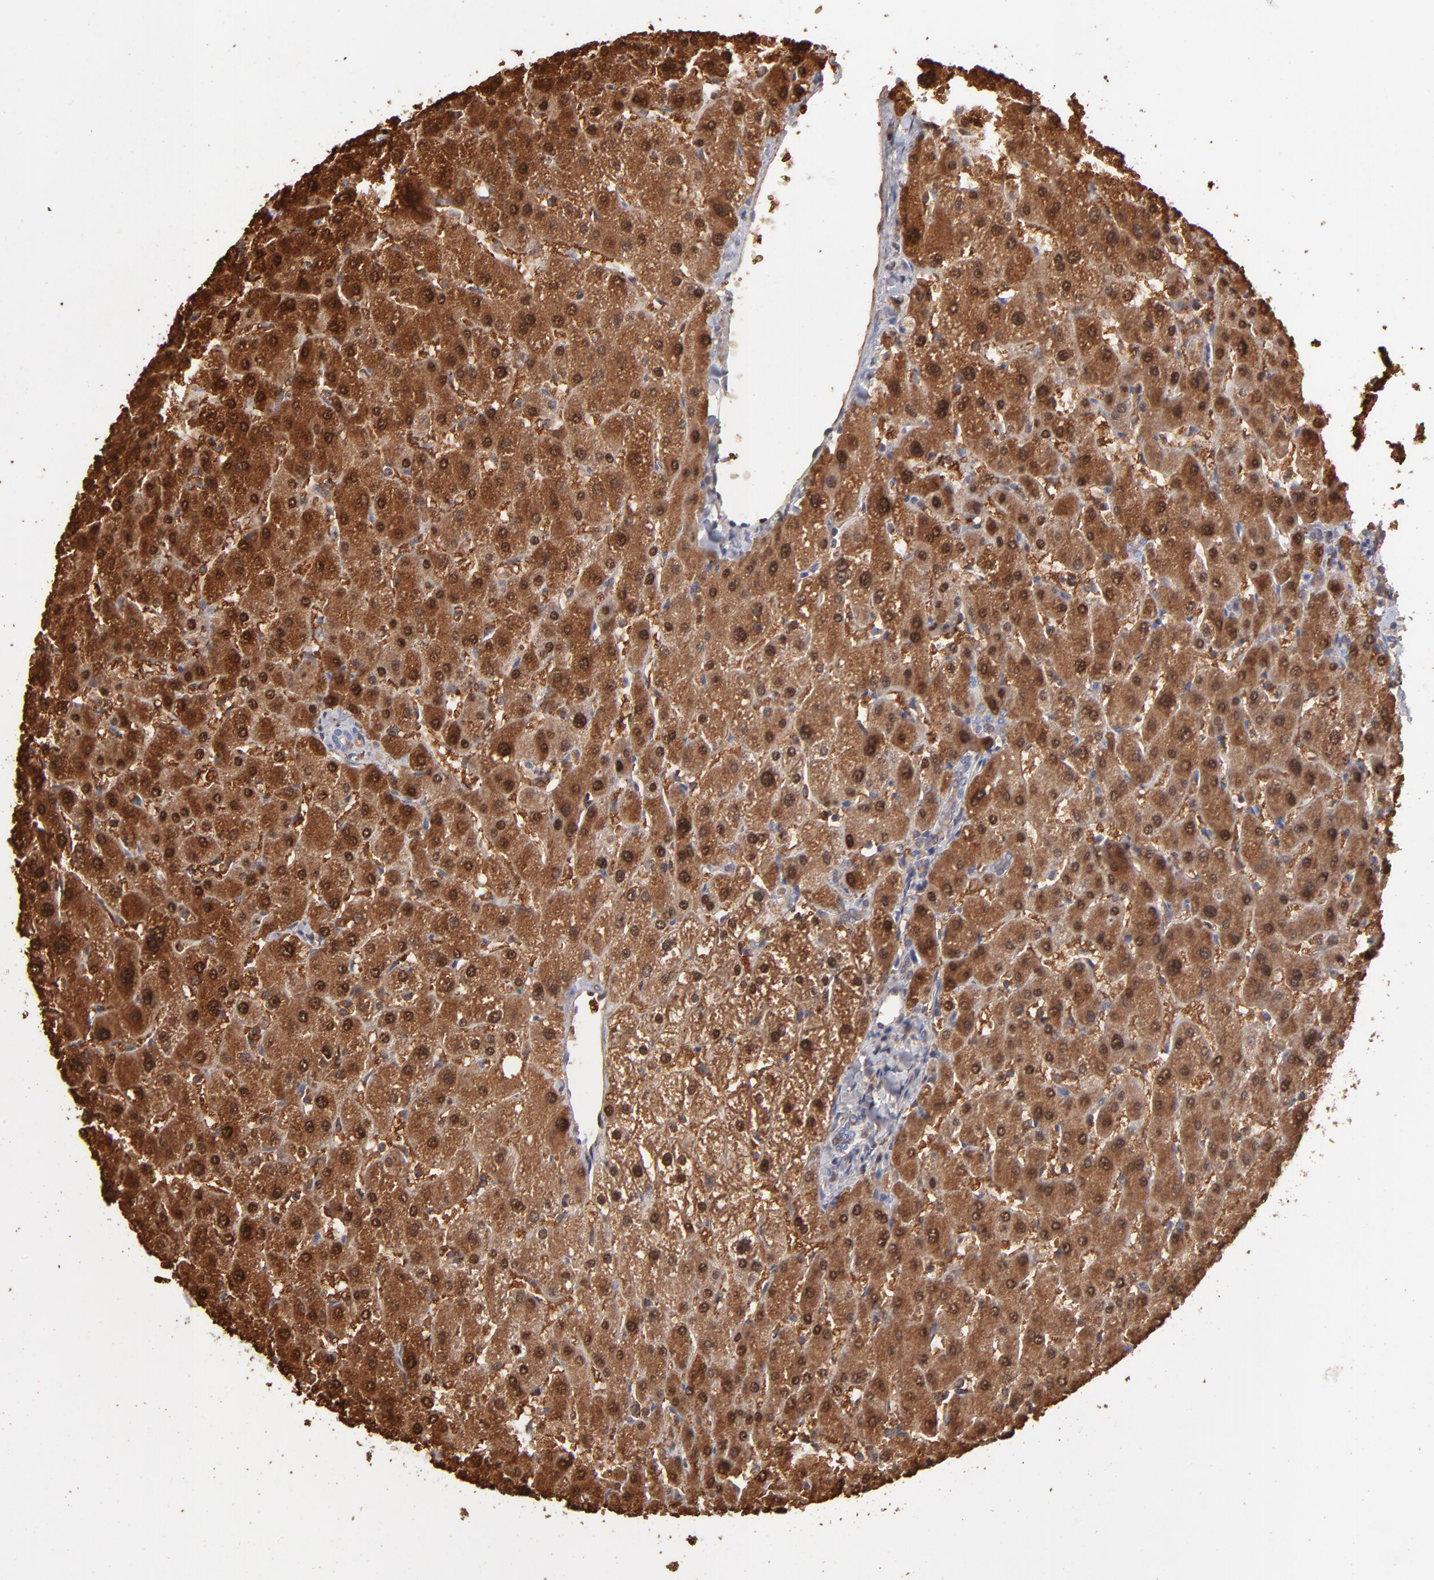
{"staining": {"intensity": "negative", "quantity": "none", "location": "none"}, "tissue": "liver", "cell_type": "Cholangiocytes", "image_type": "normal", "snomed": [{"axis": "morphology", "description": "Normal tissue, NOS"}, {"axis": "topography", "description": "Liver"}], "caption": "Protein analysis of benign liver reveals no significant positivity in cholangiocytes.", "gene": "ARG1", "patient": {"sex": "male", "age": 67}}